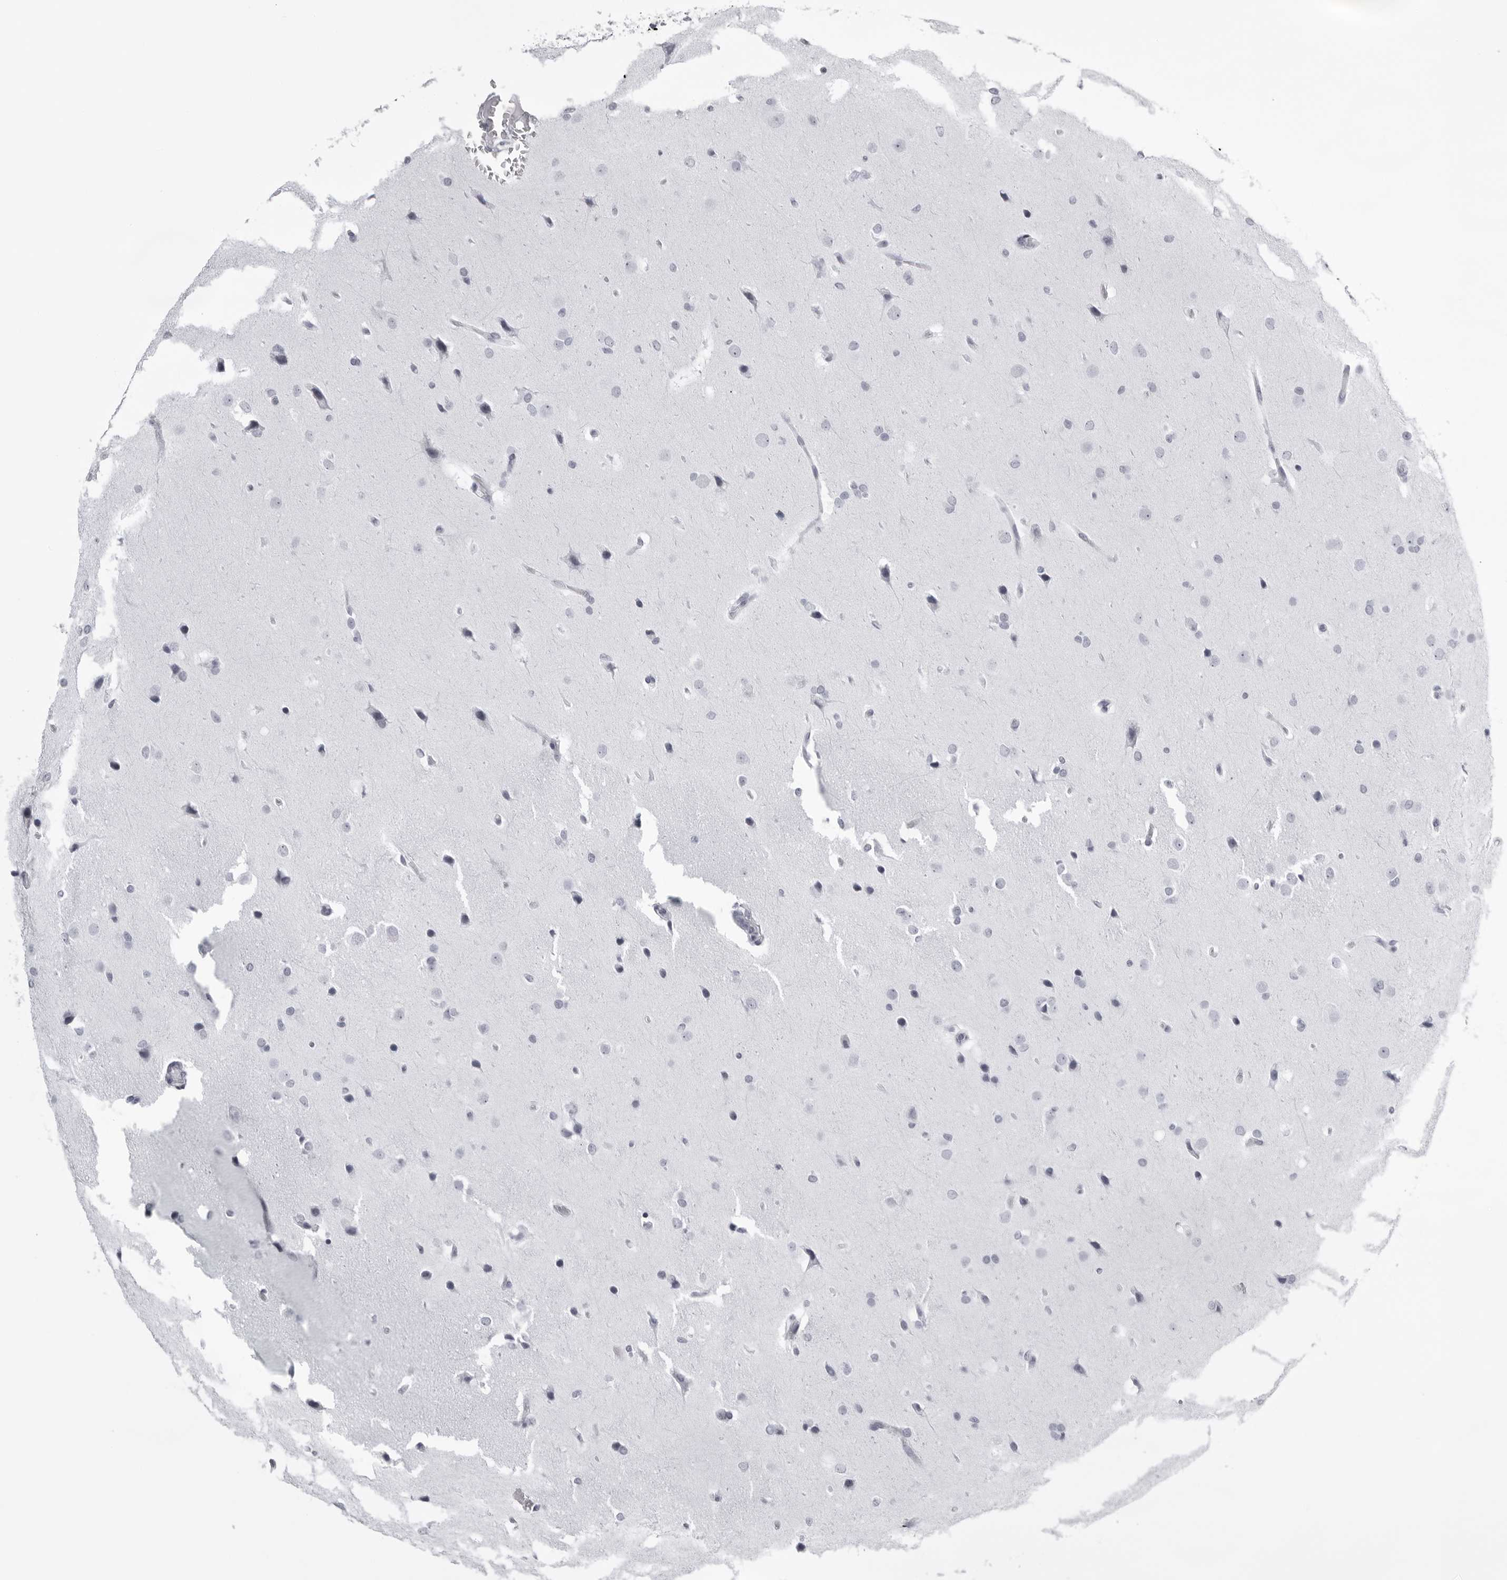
{"staining": {"intensity": "negative", "quantity": "none", "location": "none"}, "tissue": "glioma", "cell_type": "Tumor cells", "image_type": "cancer", "snomed": [{"axis": "morphology", "description": "Glioma, malignant, Low grade"}, {"axis": "topography", "description": "Brain"}], "caption": "Protein analysis of malignant glioma (low-grade) shows no significant positivity in tumor cells.", "gene": "UROD", "patient": {"sex": "female", "age": 37}}